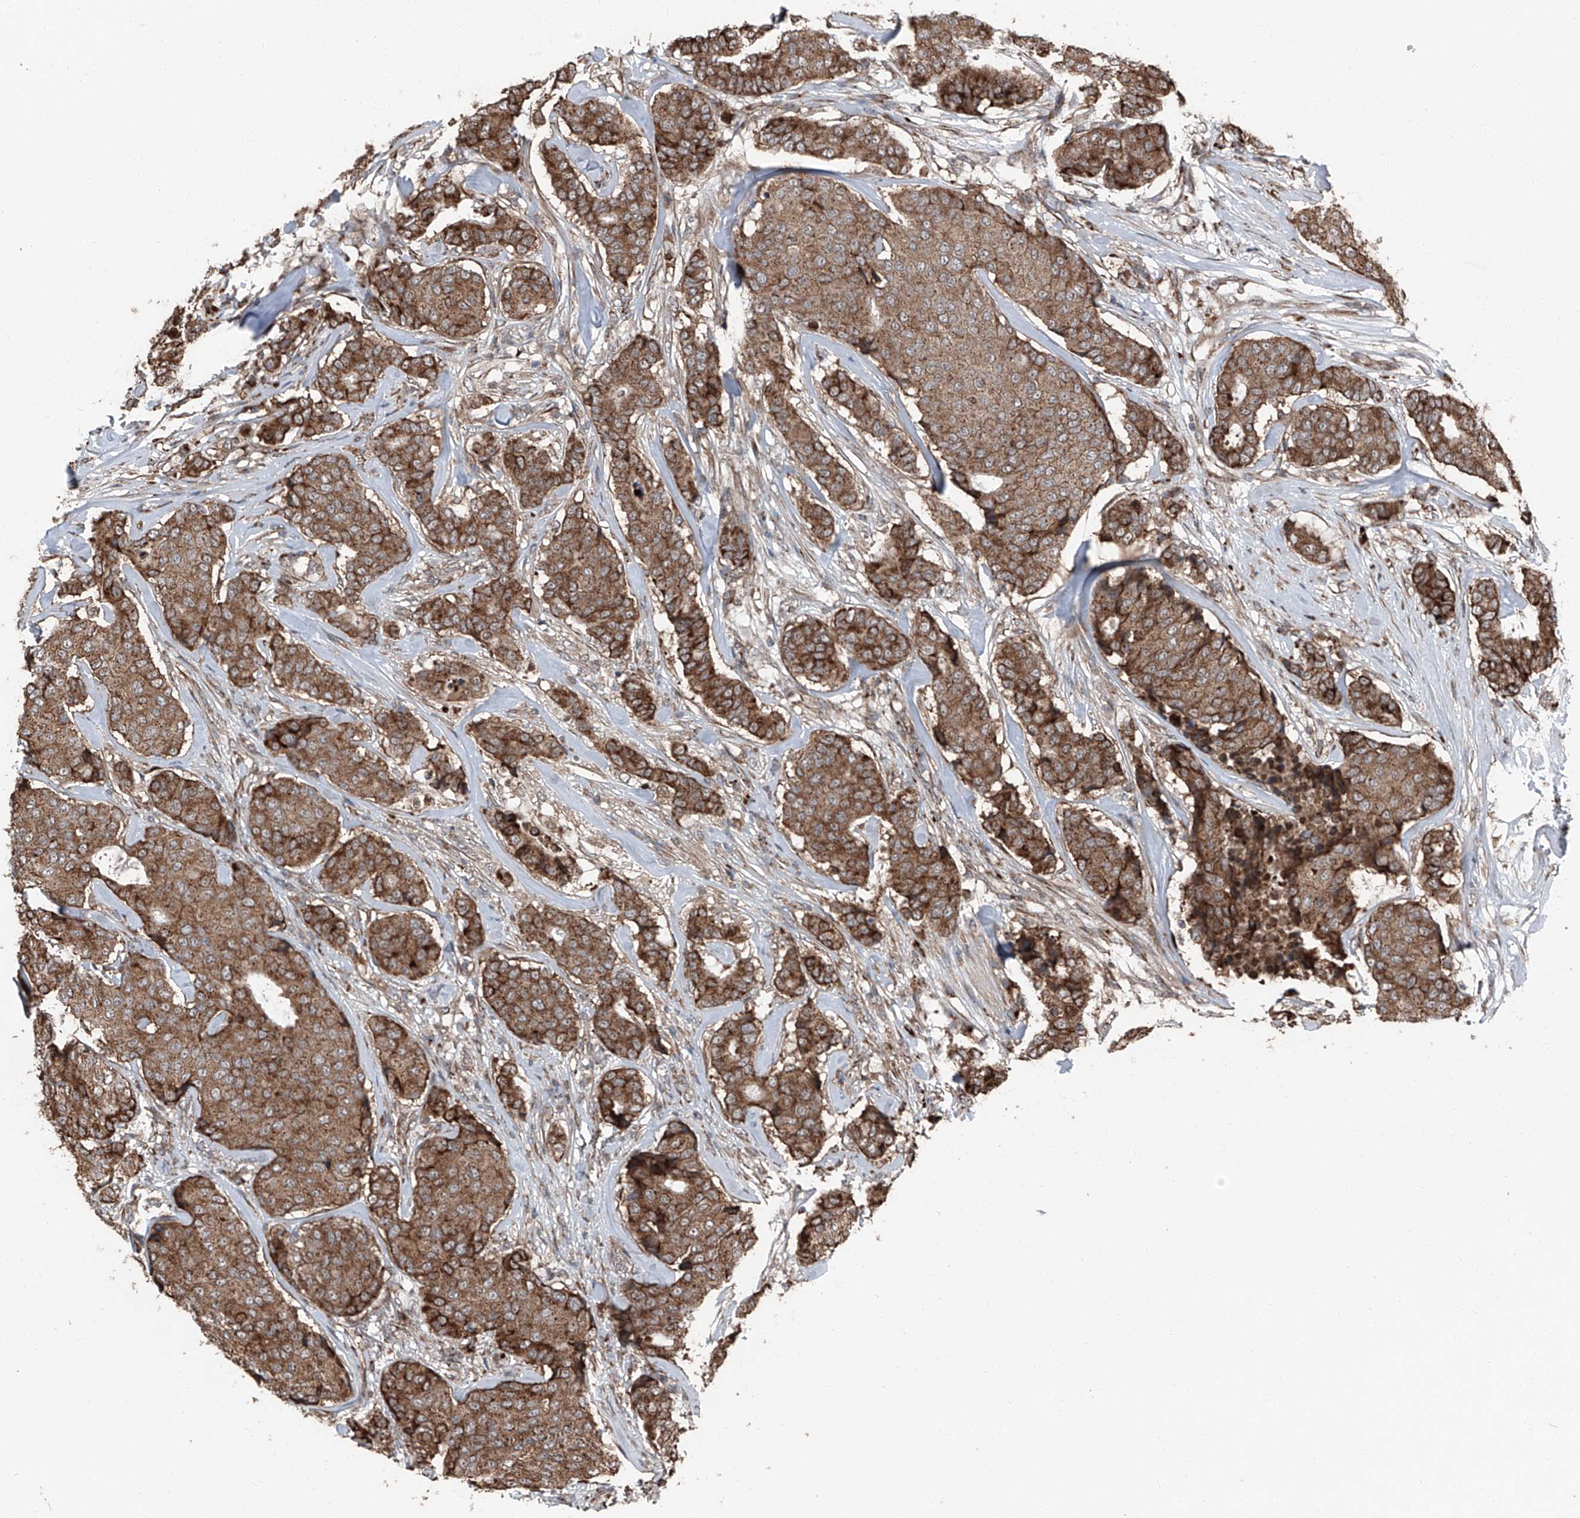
{"staining": {"intensity": "moderate", "quantity": ">75%", "location": "cytoplasmic/membranous"}, "tissue": "breast cancer", "cell_type": "Tumor cells", "image_type": "cancer", "snomed": [{"axis": "morphology", "description": "Duct carcinoma"}, {"axis": "topography", "description": "Breast"}], "caption": "Breast cancer tissue shows moderate cytoplasmic/membranous staining in about >75% of tumor cells, visualized by immunohistochemistry. The staining is performed using DAB (3,3'-diaminobenzidine) brown chromogen to label protein expression. The nuclei are counter-stained blue using hematoxylin.", "gene": "LIMK1", "patient": {"sex": "female", "age": 75}}